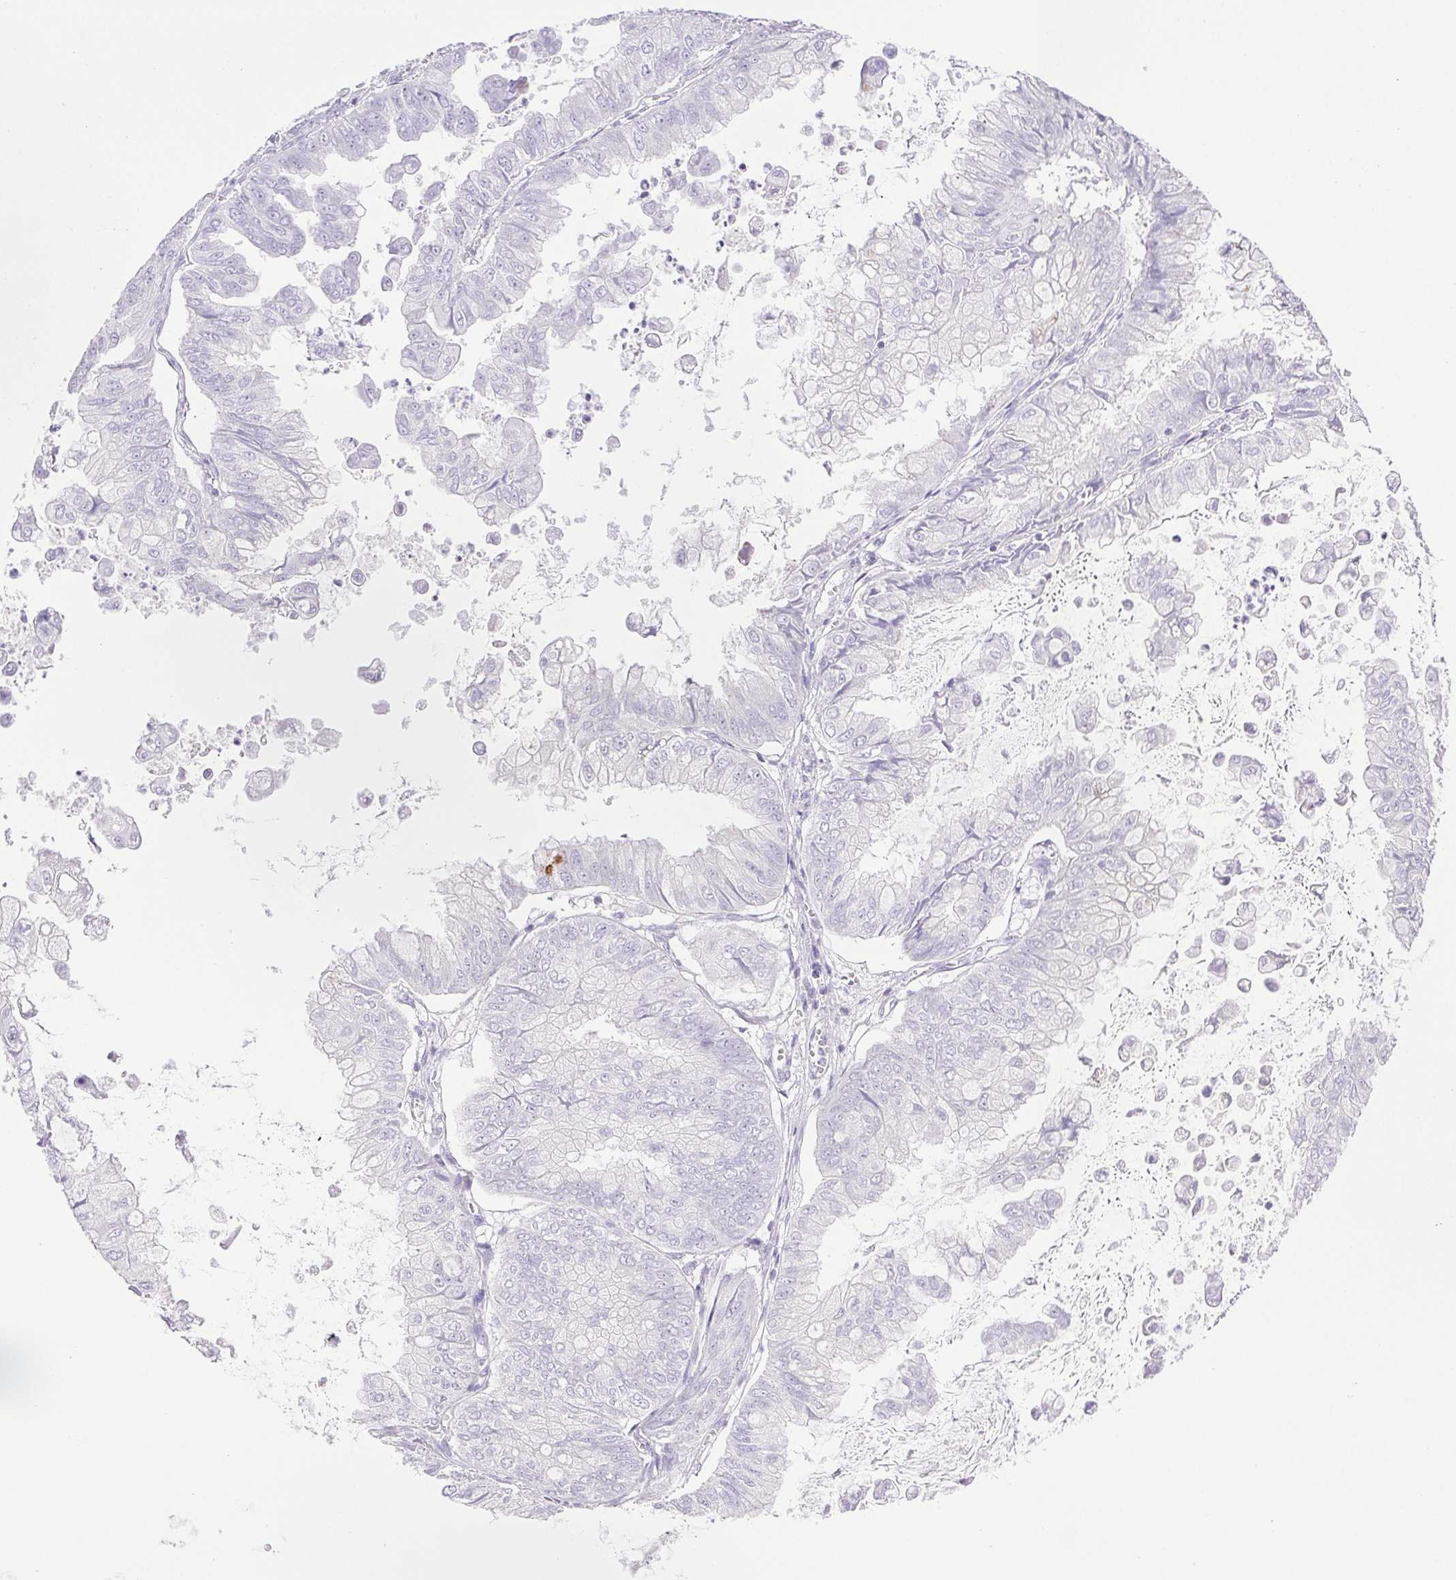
{"staining": {"intensity": "negative", "quantity": "none", "location": "none"}, "tissue": "stomach cancer", "cell_type": "Tumor cells", "image_type": "cancer", "snomed": [{"axis": "morphology", "description": "Adenocarcinoma, NOS"}, {"axis": "topography", "description": "Stomach, upper"}], "caption": "Immunohistochemistry (IHC) image of human adenocarcinoma (stomach) stained for a protein (brown), which exhibits no positivity in tumor cells.", "gene": "HLA-G", "patient": {"sex": "male", "age": 80}}